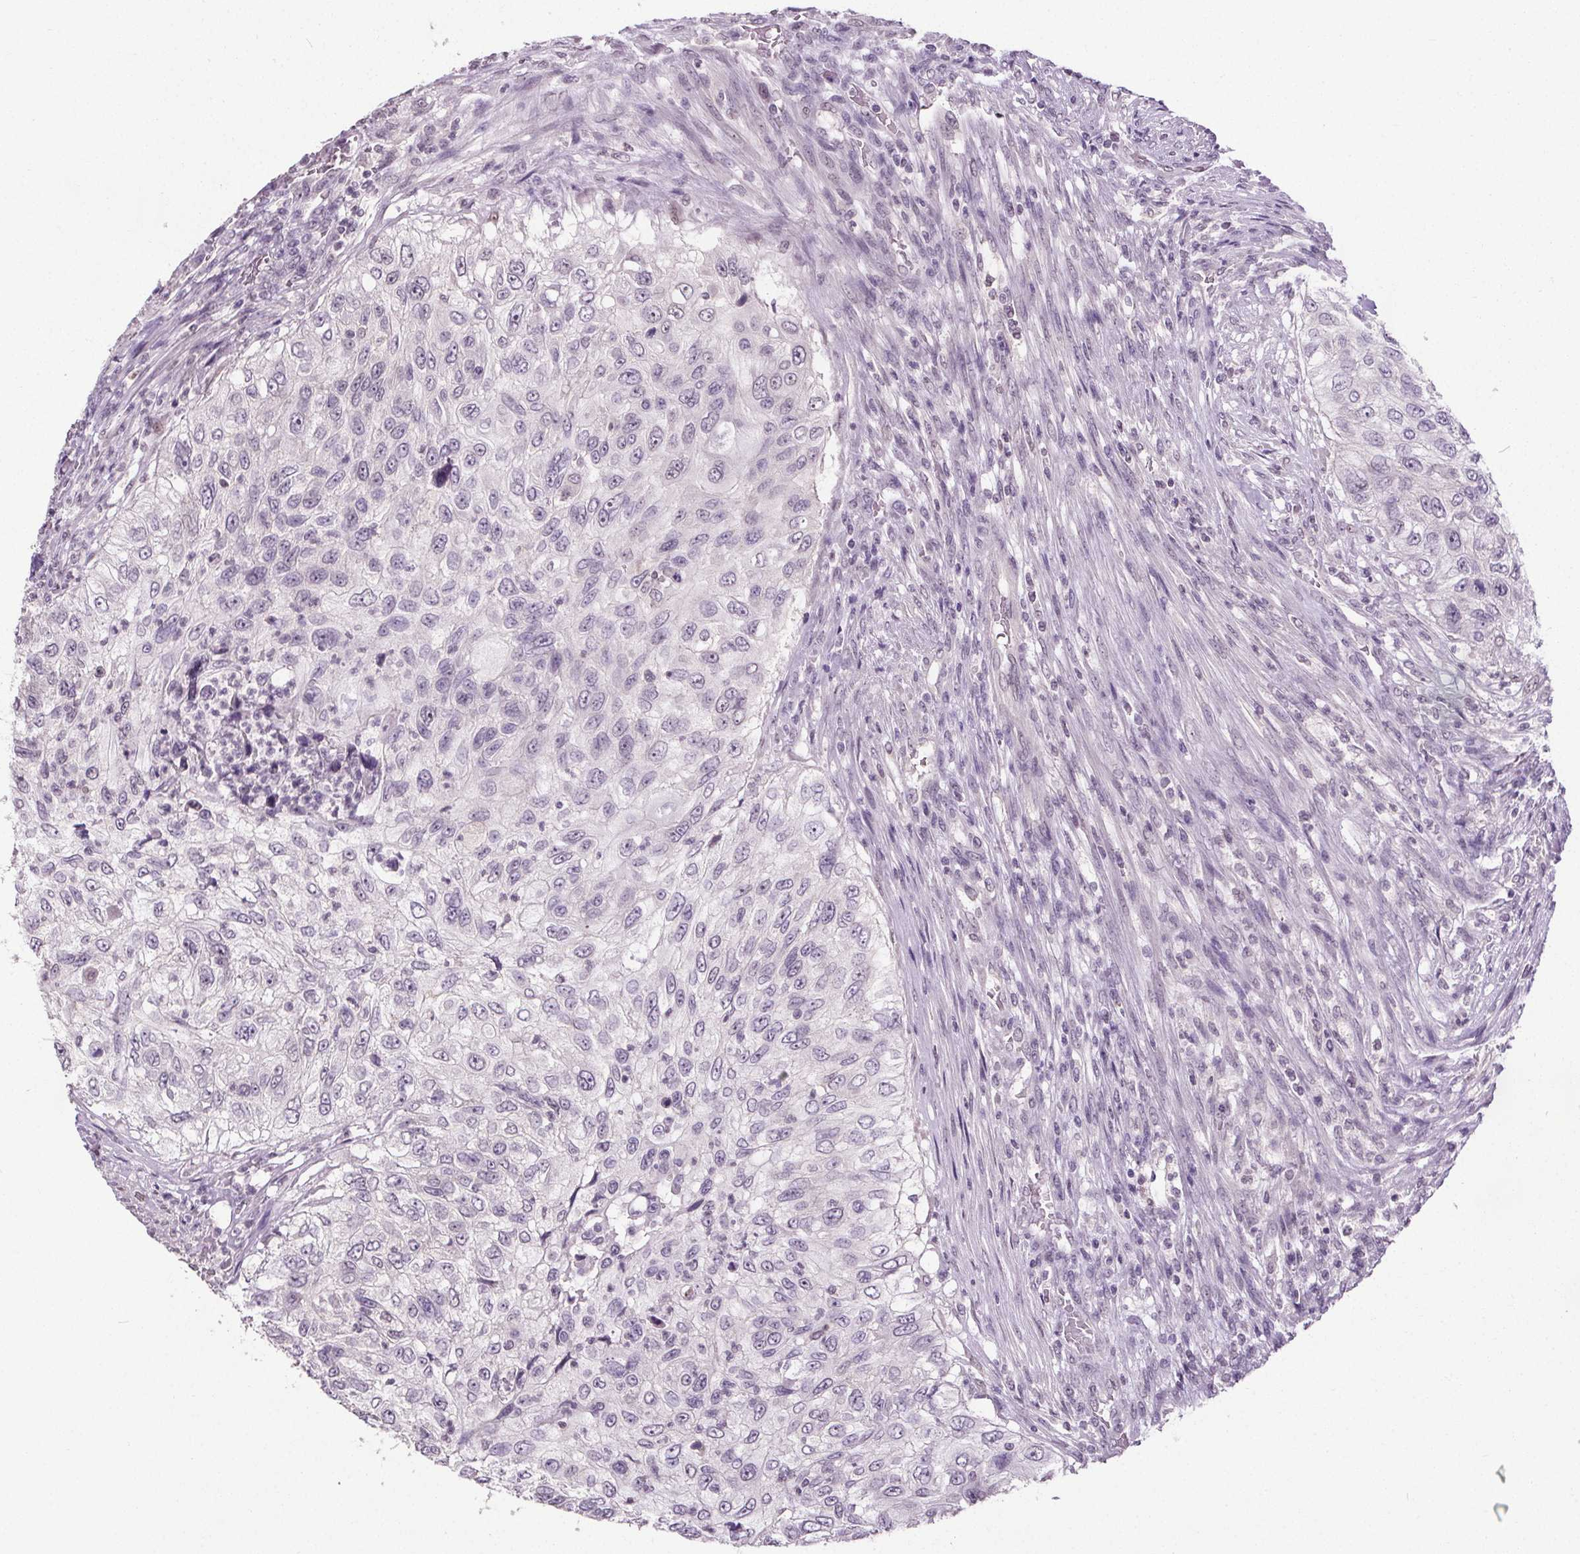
{"staining": {"intensity": "negative", "quantity": "none", "location": "none"}, "tissue": "urothelial cancer", "cell_type": "Tumor cells", "image_type": "cancer", "snomed": [{"axis": "morphology", "description": "Urothelial carcinoma, High grade"}, {"axis": "topography", "description": "Urinary bladder"}], "caption": "Immunohistochemistry photomicrograph of human urothelial cancer stained for a protein (brown), which displays no positivity in tumor cells.", "gene": "SLC2A9", "patient": {"sex": "female", "age": 60}}